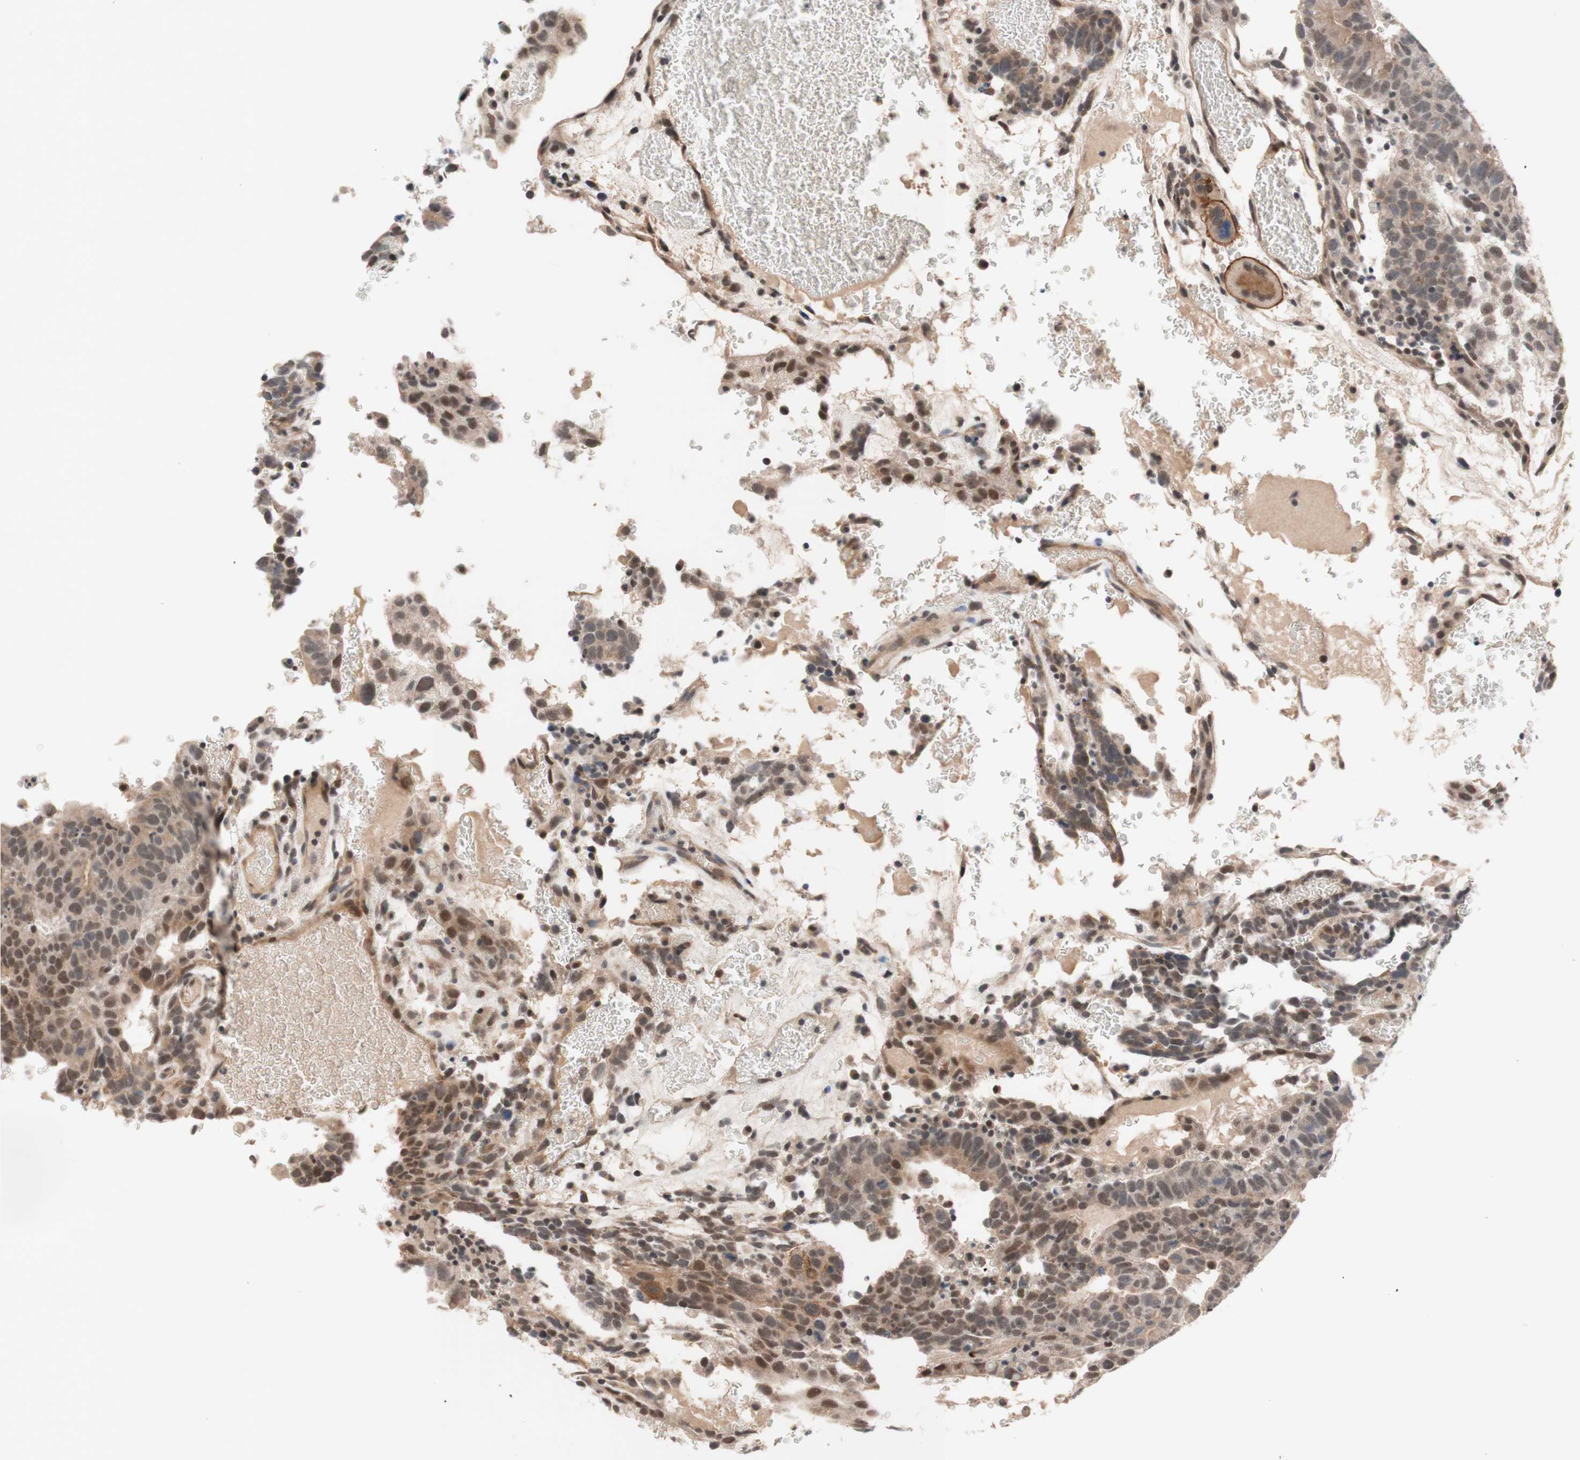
{"staining": {"intensity": "moderate", "quantity": ">75%", "location": "cytoplasmic/membranous,nuclear"}, "tissue": "testis cancer", "cell_type": "Tumor cells", "image_type": "cancer", "snomed": [{"axis": "morphology", "description": "Seminoma, NOS"}, {"axis": "morphology", "description": "Carcinoma, Embryonal, NOS"}, {"axis": "topography", "description": "Testis"}], "caption": "Seminoma (testis) tissue exhibits moderate cytoplasmic/membranous and nuclear positivity in approximately >75% of tumor cells Immunohistochemistry stains the protein in brown and the nuclei are stained blue.", "gene": "CD55", "patient": {"sex": "male", "age": 52}}